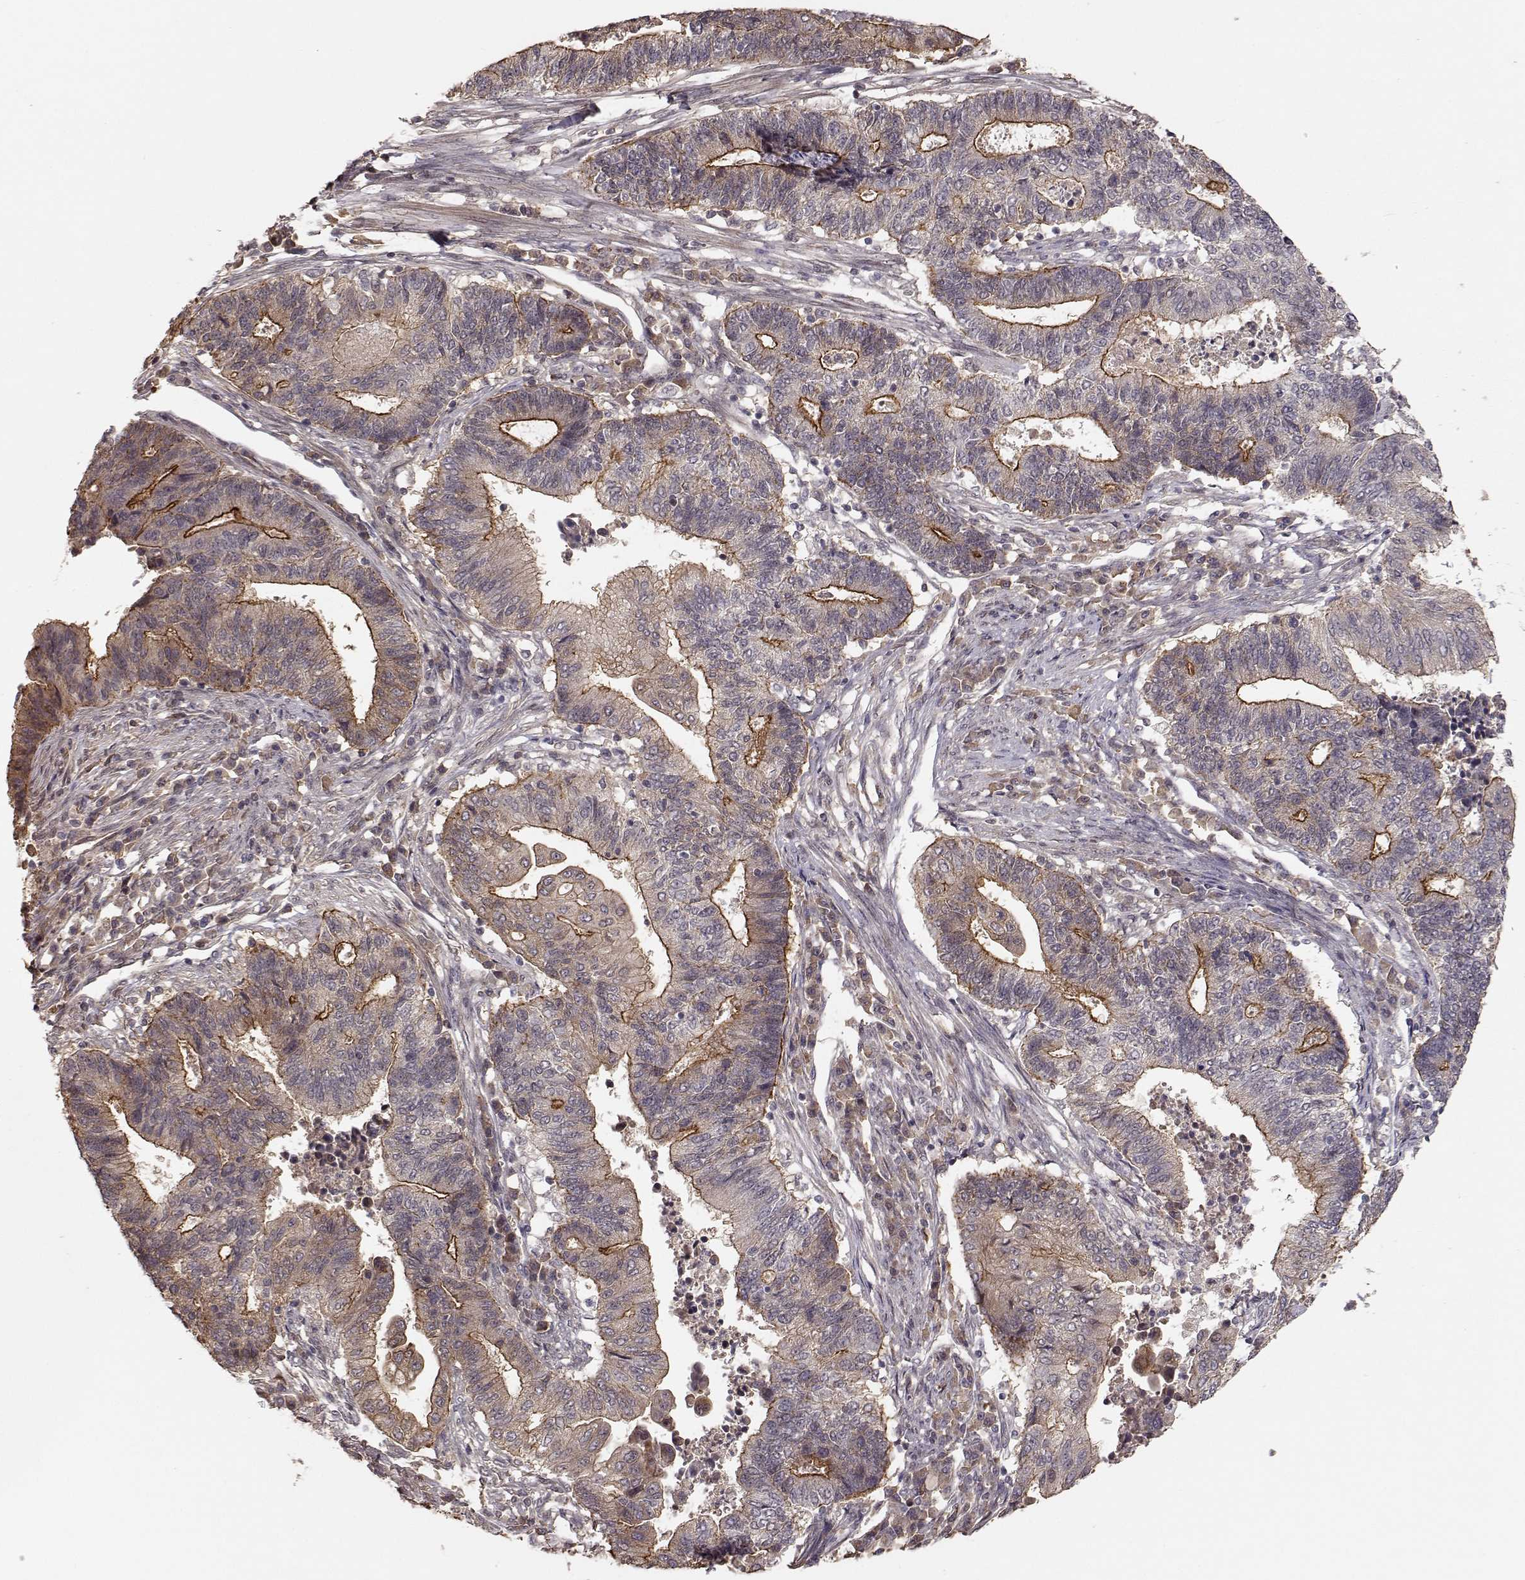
{"staining": {"intensity": "moderate", "quantity": "<25%", "location": "cytoplasmic/membranous"}, "tissue": "endometrial cancer", "cell_type": "Tumor cells", "image_type": "cancer", "snomed": [{"axis": "morphology", "description": "Adenocarcinoma, NOS"}, {"axis": "topography", "description": "Uterus"}, {"axis": "topography", "description": "Endometrium"}], "caption": "The histopathology image shows a brown stain indicating the presence of a protein in the cytoplasmic/membranous of tumor cells in endometrial cancer.", "gene": "PLEKHG3", "patient": {"sex": "female", "age": 54}}